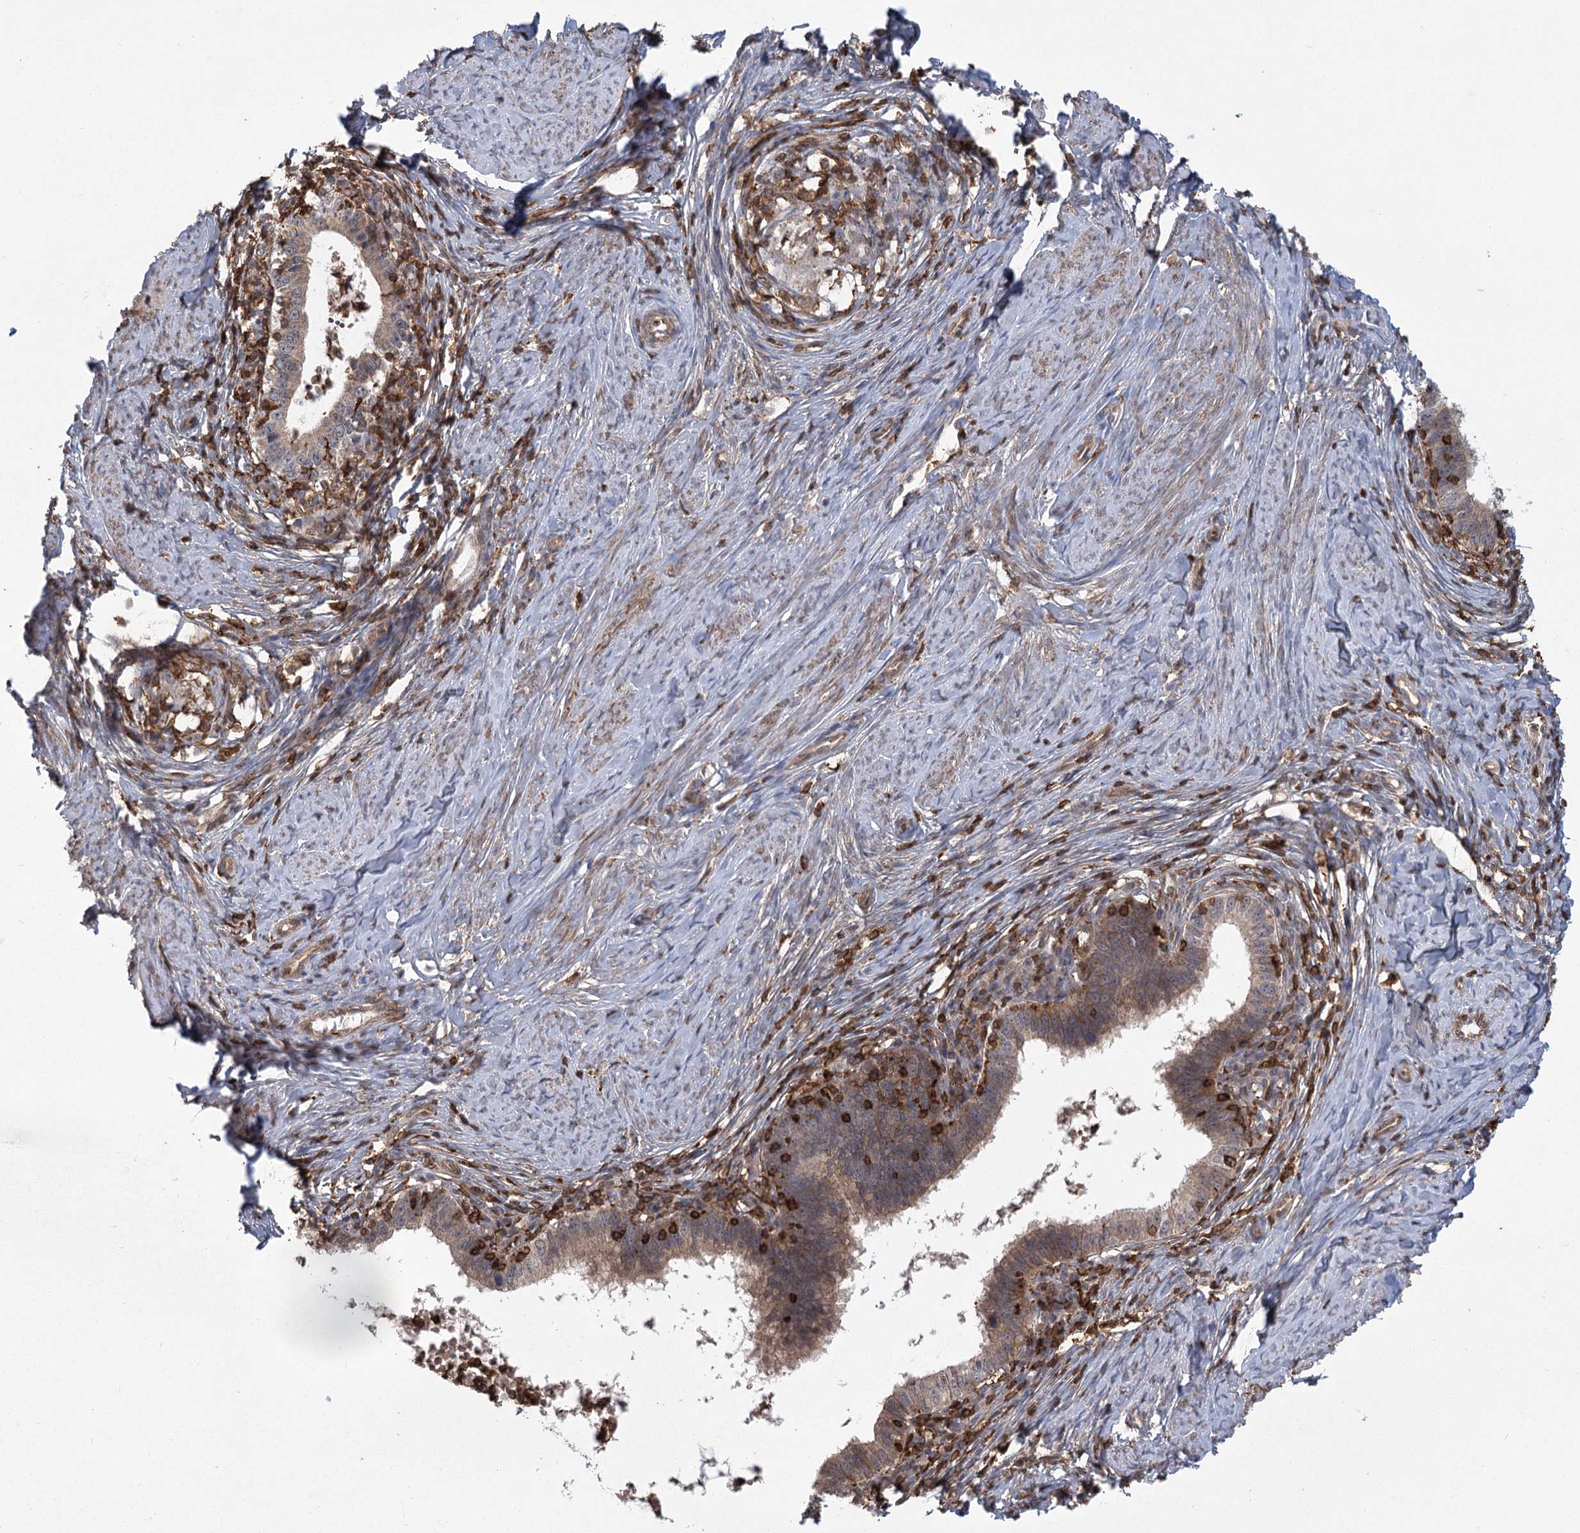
{"staining": {"intensity": "weak", "quantity": "25%-75%", "location": "cytoplasmic/membranous"}, "tissue": "cervical cancer", "cell_type": "Tumor cells", "image_type": "cancer", "snomed": [{"axis": "morphology", "description": "Adenocarcinoma, NOS"}, {"axis": "topography", "description": "Cervix"}], "caption": "Immunohistochemistry micrograph of human cervical cancer stained for a protein (brown), which demonstrates low levels of weak cytoplasmic/membranous staining in approximately 25%-75% of tumor cells.", "gene": "MEPE", "patient": {"sex": "female", "age": 36}}